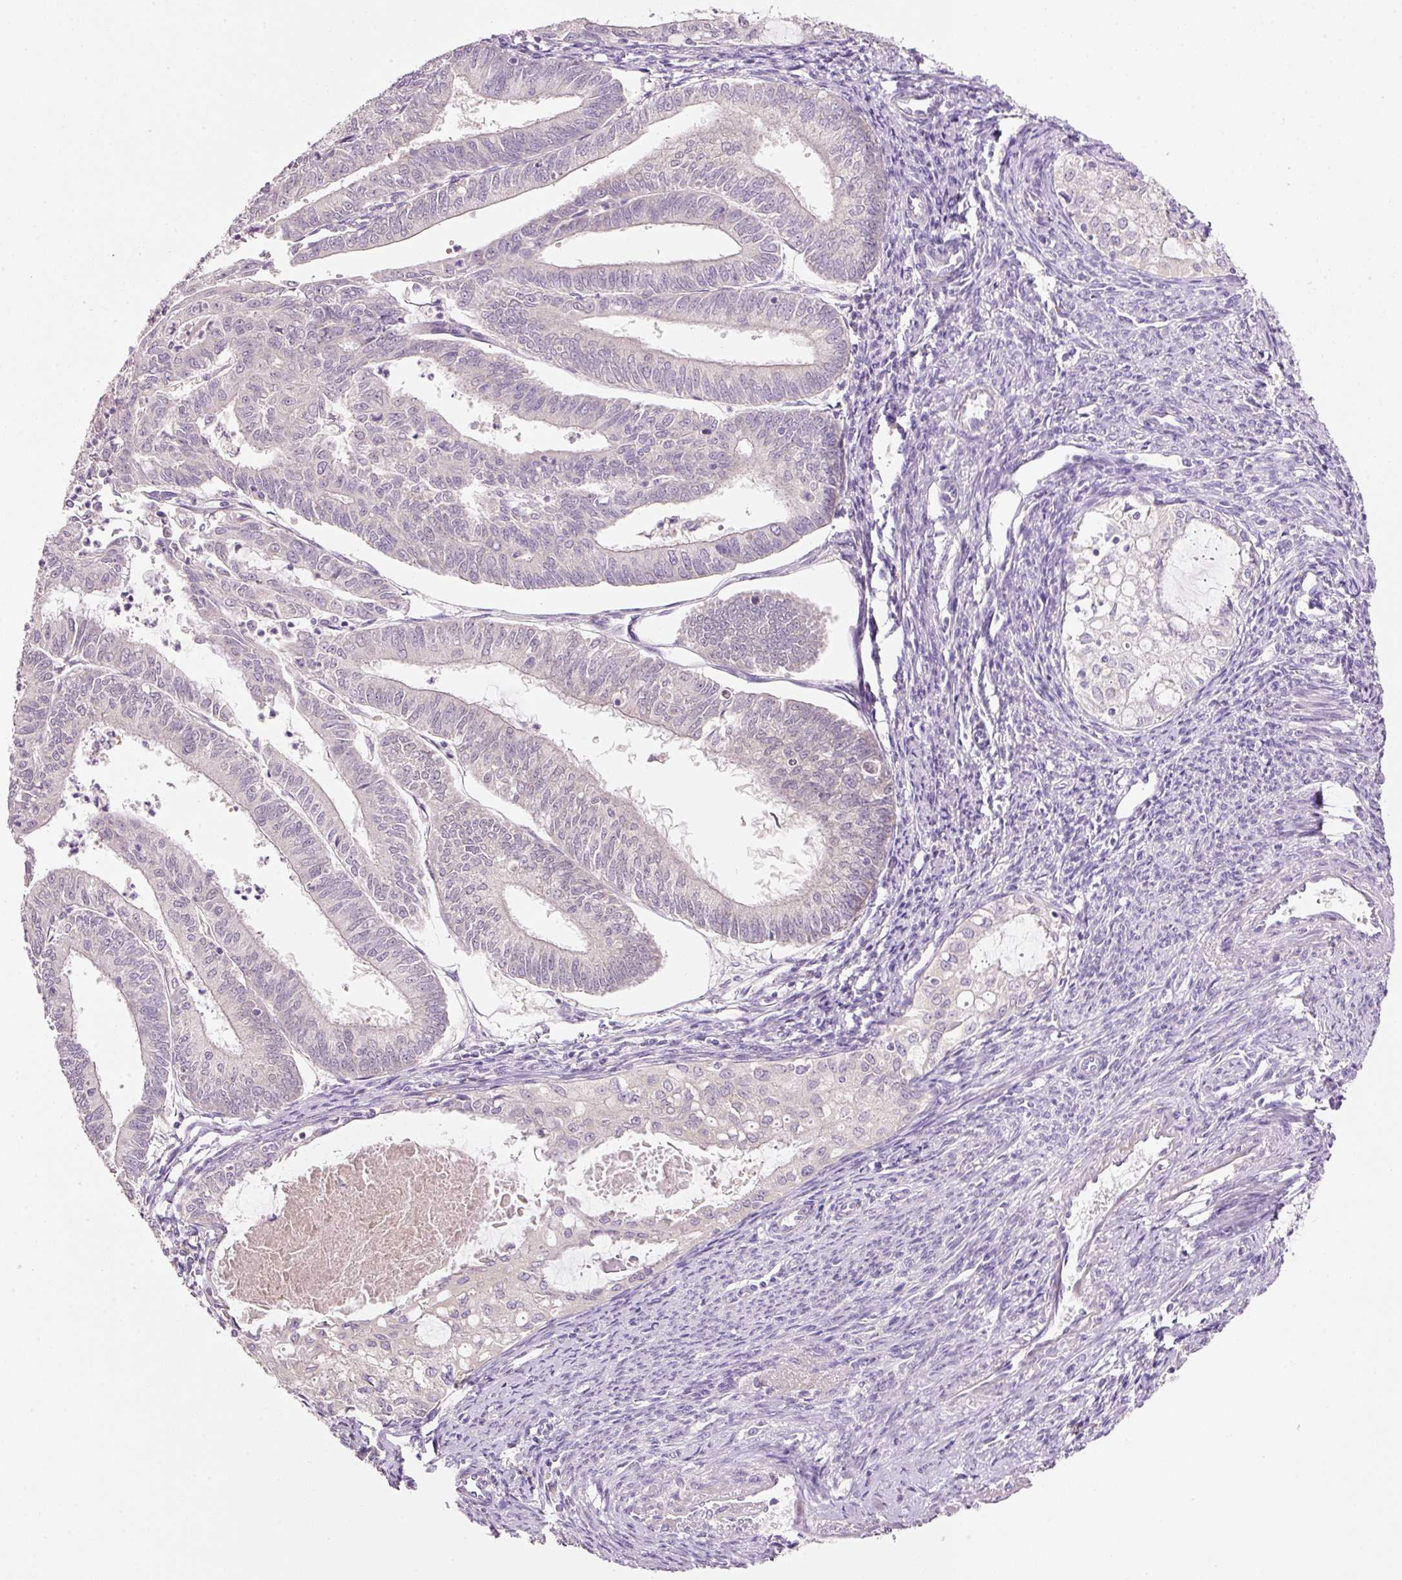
{"staining": {"intensity": "negative", "quantity": "none", "location": "none"}, "tissue": "endometrial cancer", "cell_type": "Tumor cells", "image_type": "cancer", "snomed": [{"axis": "morphology", "description": "Adenocarcinoma, NOS"}, {"axis": "topography", "description": "Endometrium"}], "caption": "Micrograph shows no significant protein expression in tumor cells of adenocarcinoma (endometrial). (DAB (3,3'-diaminobenzidine) immunohistochemistry (IHC) with hematoxylin counter stain).", "gene": "TENT5C", "patient": {"sex": "female", "age": 70}}